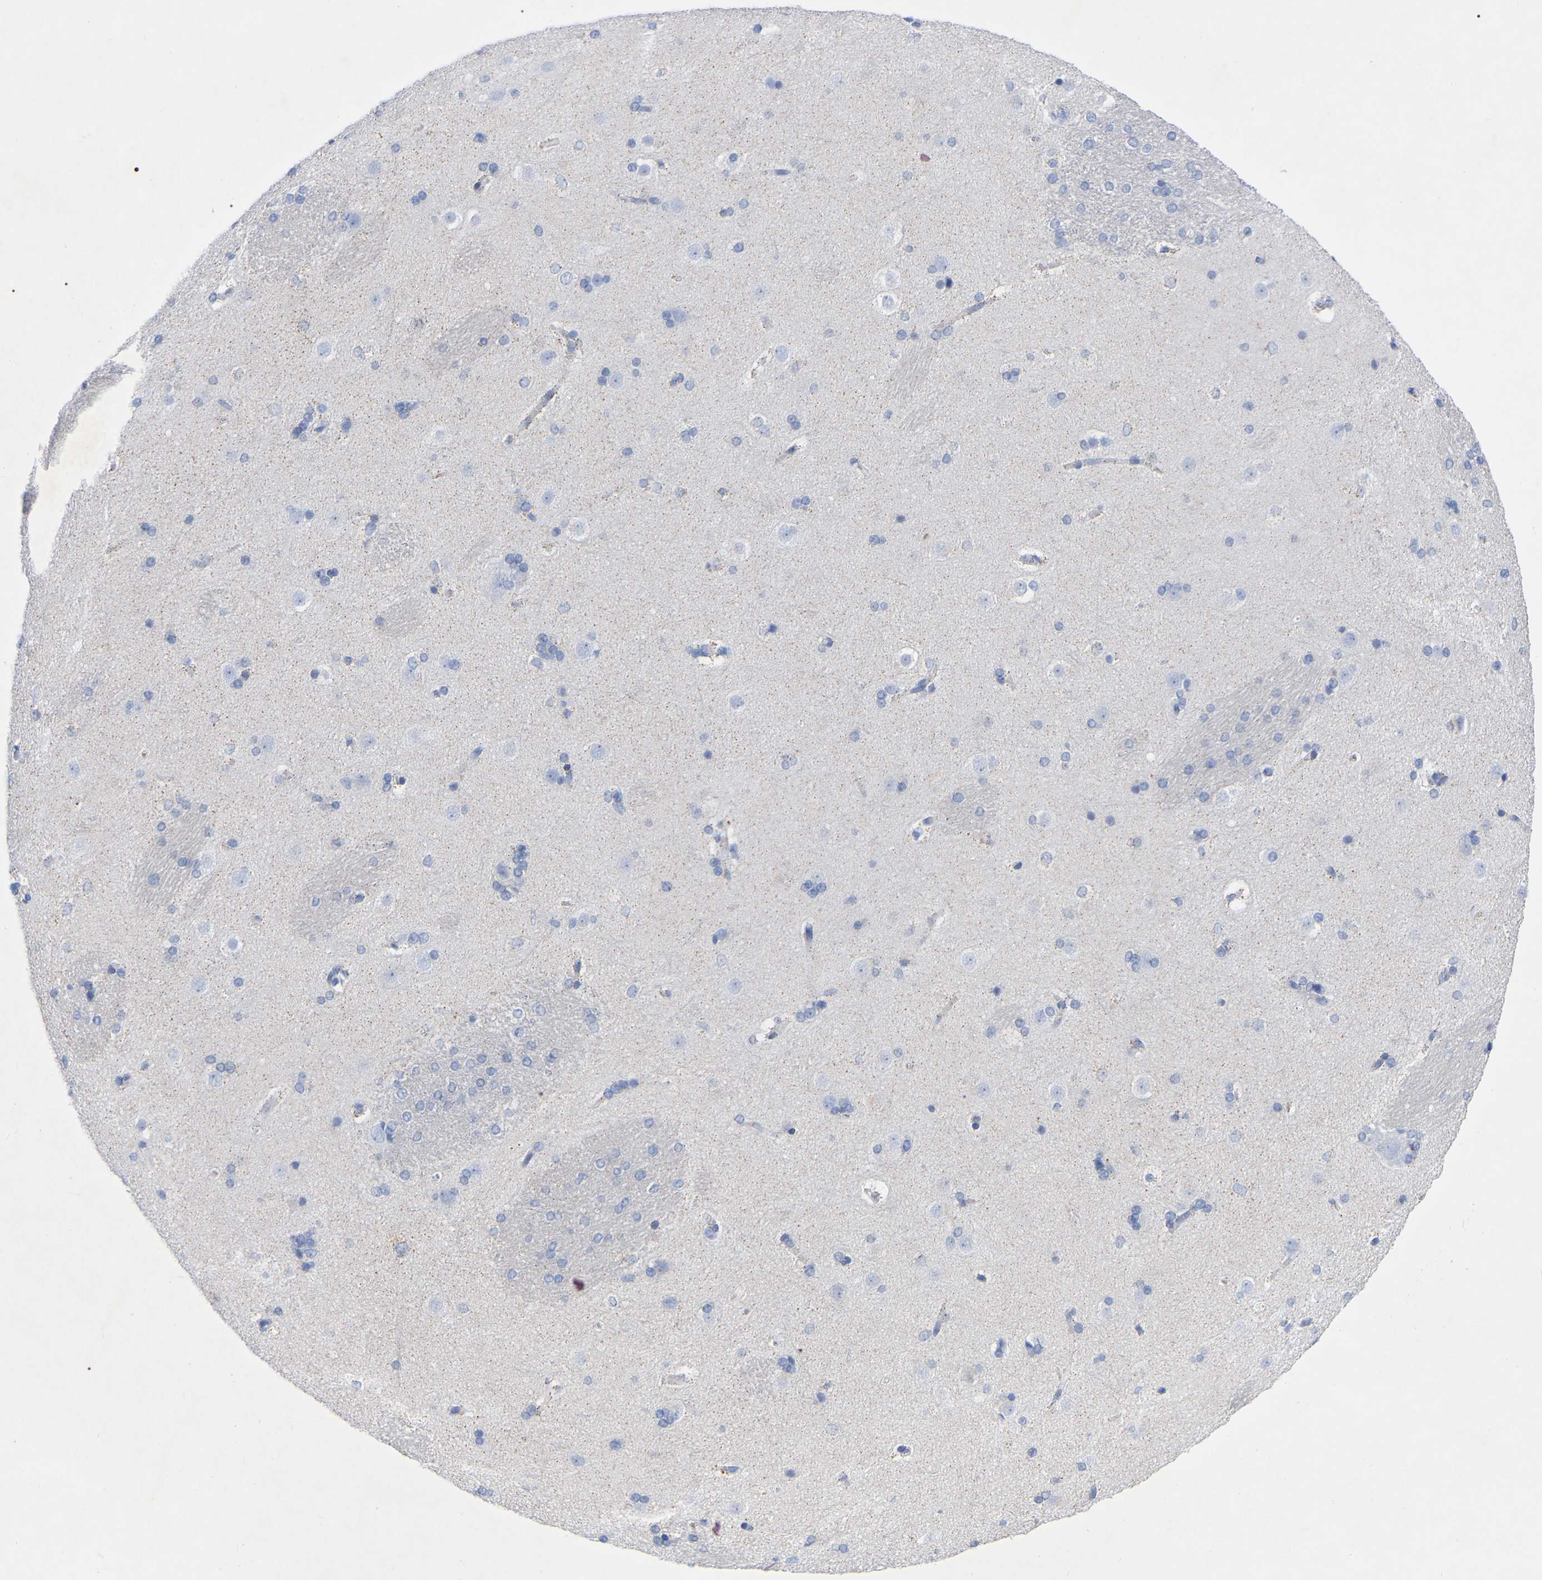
{"staining": {"intensity": "negative", "quantity": "none", "location": "none"}, "tissue": "caudate", "cell_type": "Glial cells", "image_type": "normal", "snomed": [{"axis": "morphology", "description": "Normal tissue, NOS"}, {"axis": "topography", "description": "Lateral ventricle wall"}], "caption": "DAB (3,3'-diaminobenzidine) immunohistochemical staining of normal human caudate displays no significant expression in glial cells.", "gene": "ZNF629", "patient": {"sex": "female", "age": 19}}